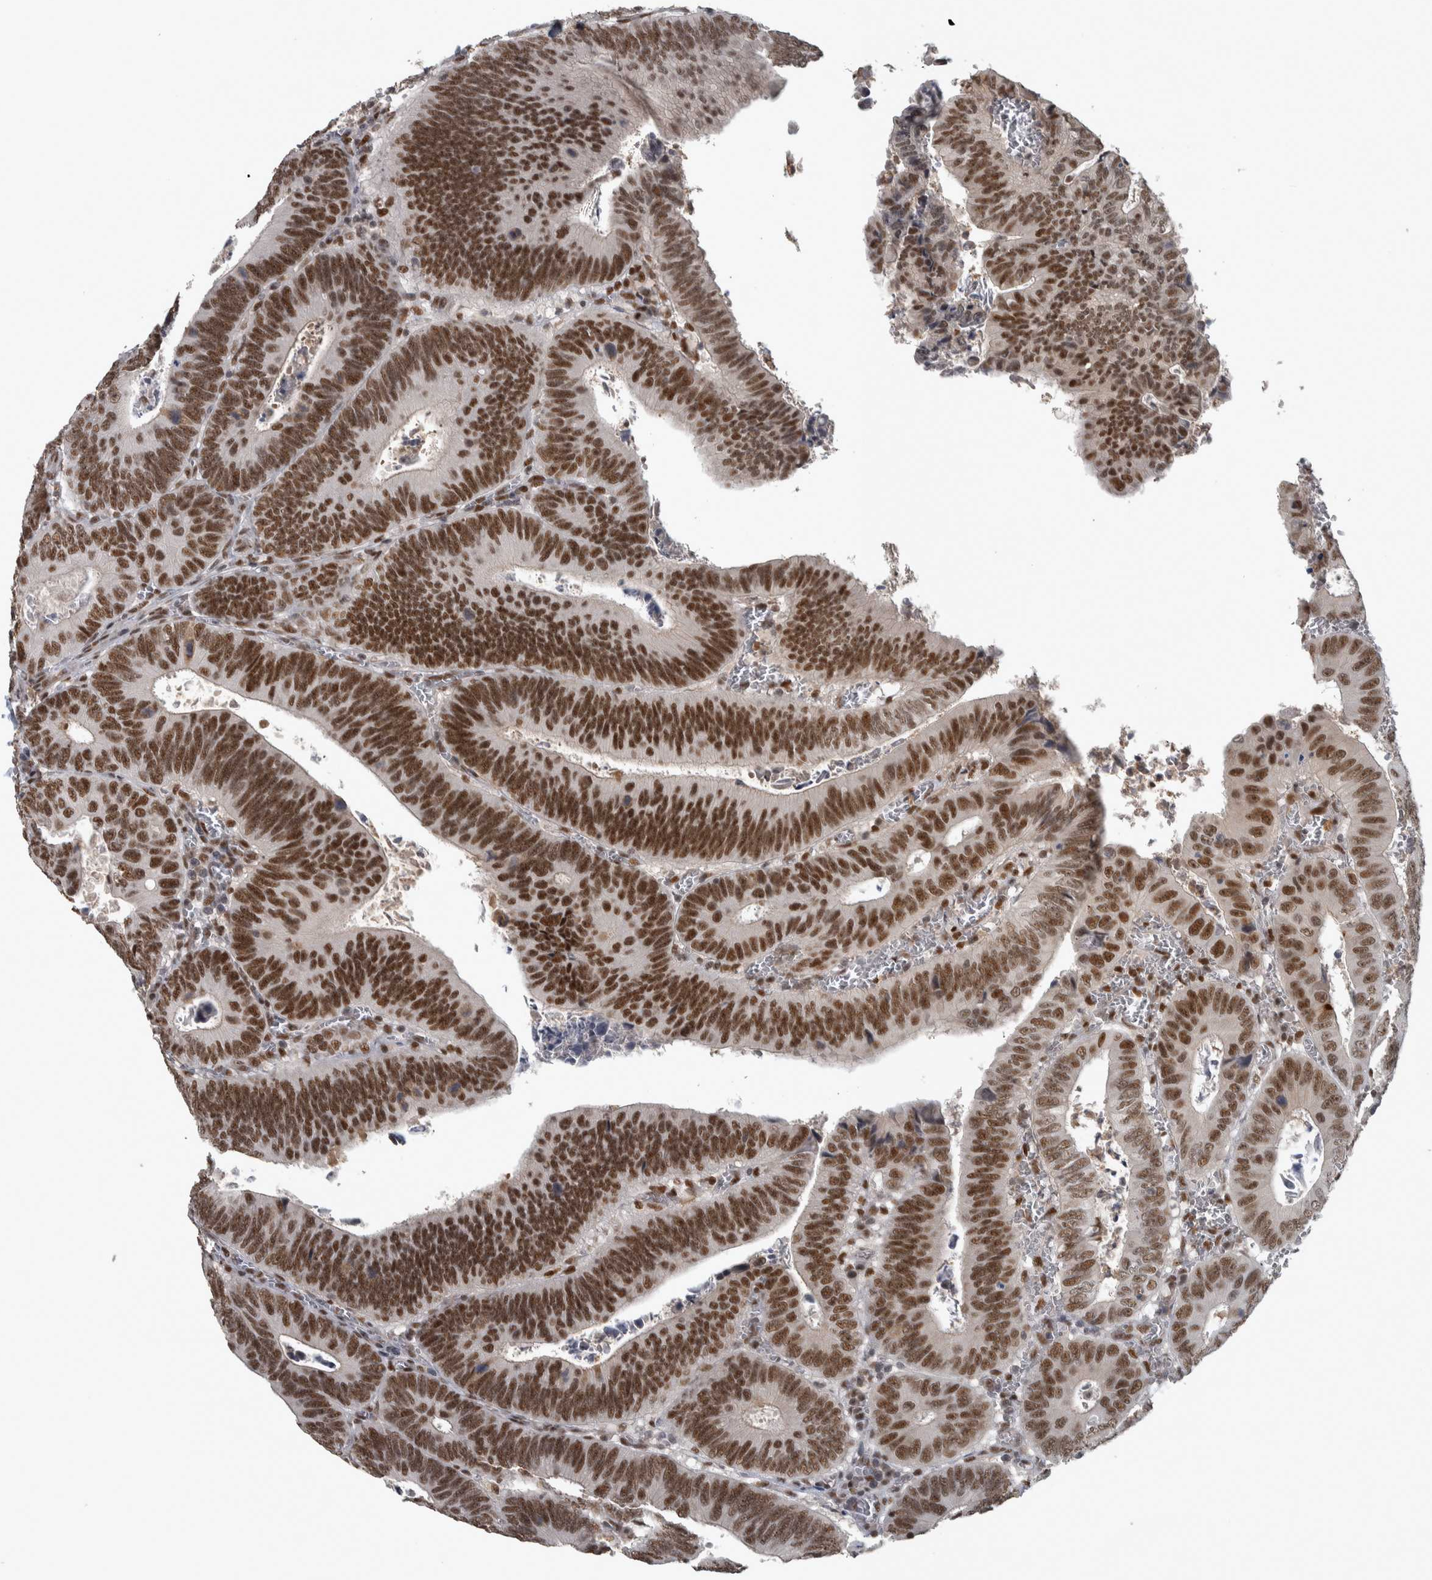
{"staining": {"intensity": "strong", "quantity": ">75%", "location": "nuclear"}, "tissue": "colorectal cancer", "cell_type": "Tumor cells", "image_type": "cancer", "snomed": [{"axis": "morphology", "description": "Inflammation, NOS"}, {"axis": "morphology", "description": "Adenocarcinoma, NOS"}, {"axis": "topography", "description": "Colon"}], "caption": "The photomicrograph displays staining of colorectal cancer, revealing strong nuclear protein staining (brown color) within tumor cells. (brown staining indicates protein expression, while blue staining denotes nuclei).", "gene": "DDX42", "patient": {"sex": "male", "age": 72}}